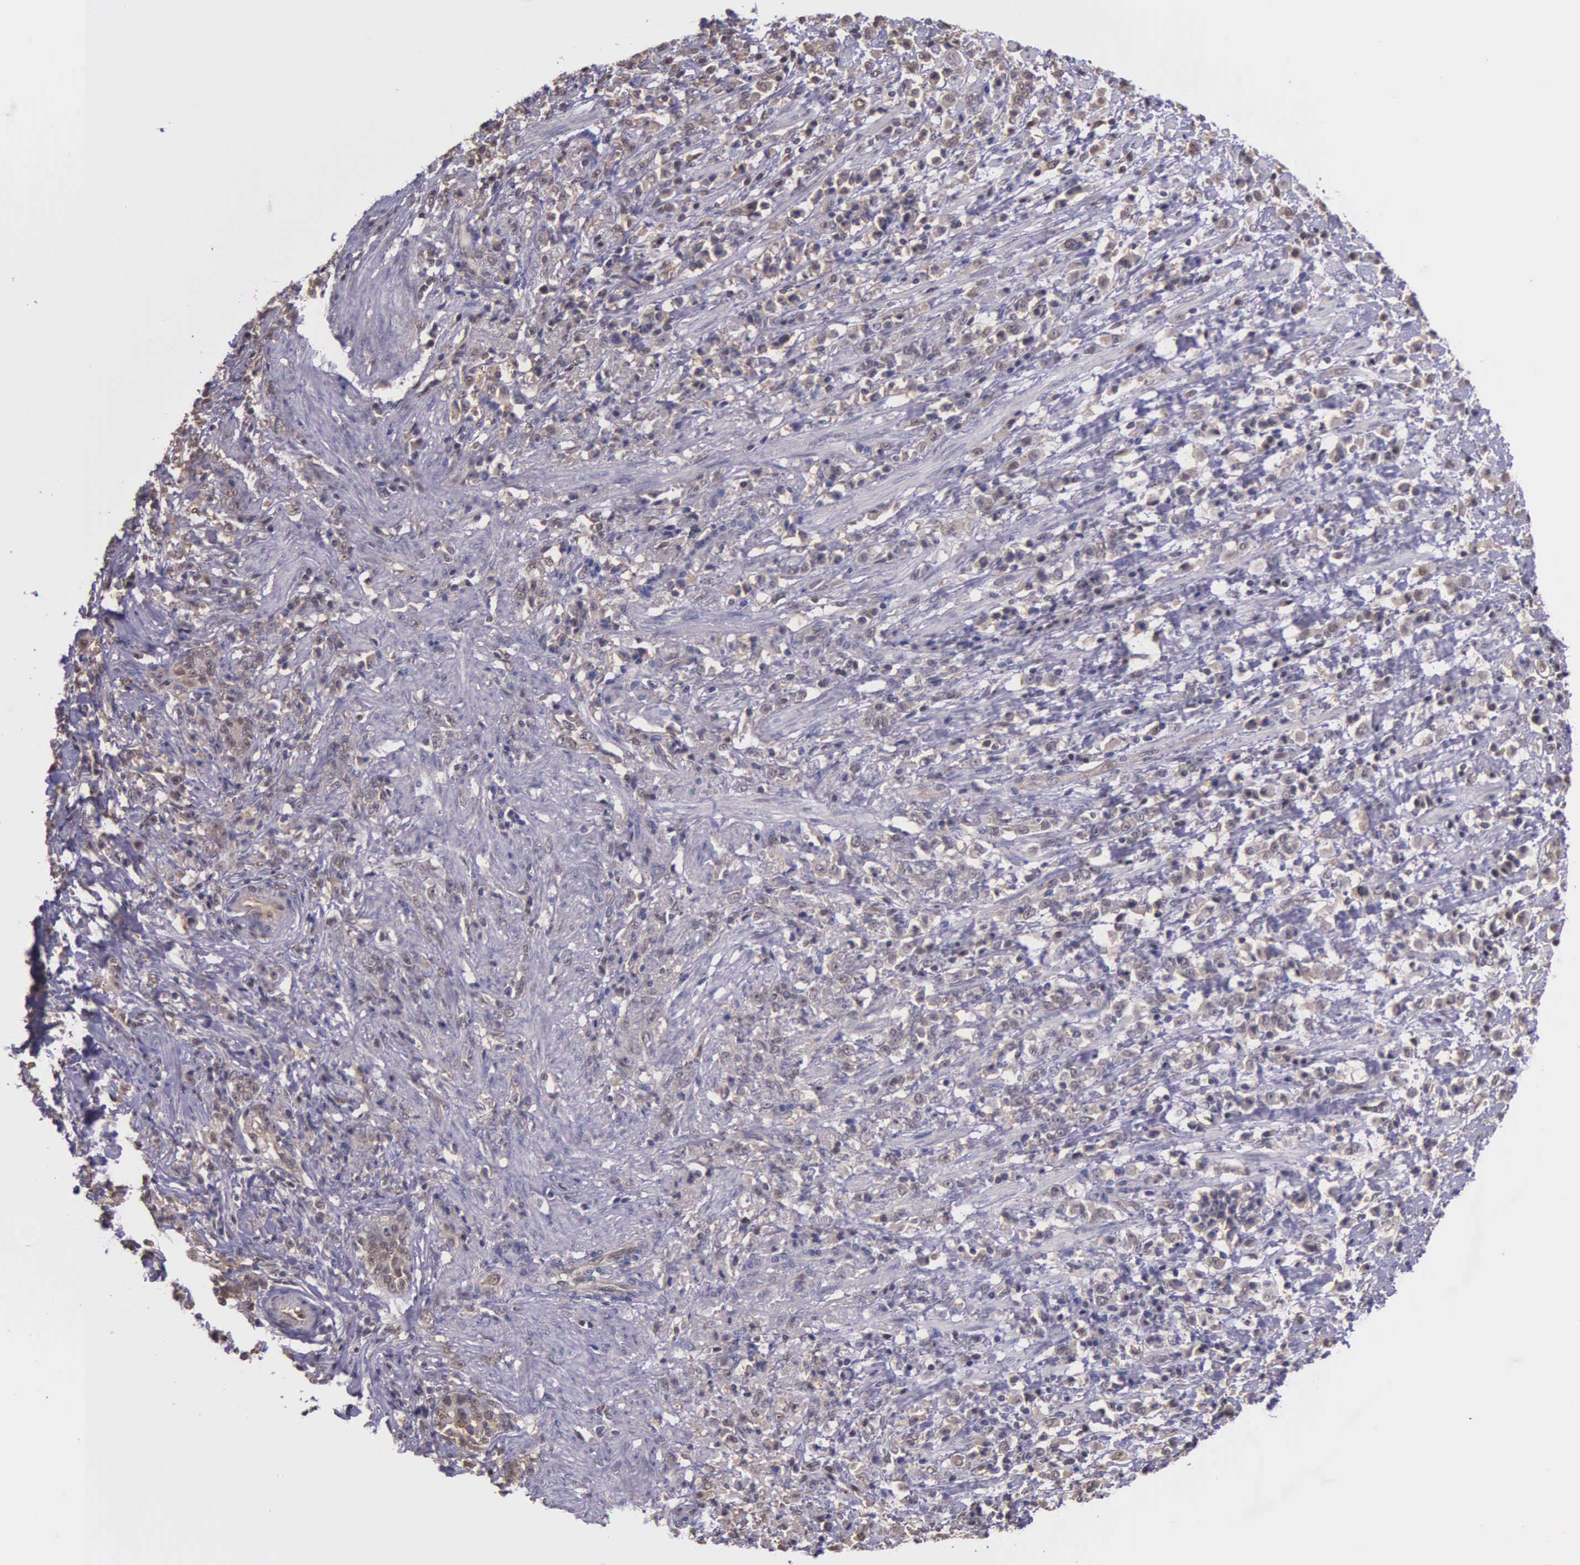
{"staining": {"intensity": "weak", "quantity": ">75%", "location": "cytoplasmic/membranous,nuclear"}, "tissue": "stomach cancer", "cell_type": "Tumor cells", "image_type": "cancer", "snomed": [{"axis": "morphology", "description": "Adenocarcinoma, NOS"}, {"axis": "topography", "description": "Stomach, lower"}], "caption": "A high-resolution micrograph shows IHC staining of adenocarcinoma (stomach), which displays weak cytoplasmic/membranous and nuclear staining in about >75% of tumor cells.", "gene": "PSMC1", "patient": {"sex": "male", "age": 88}}